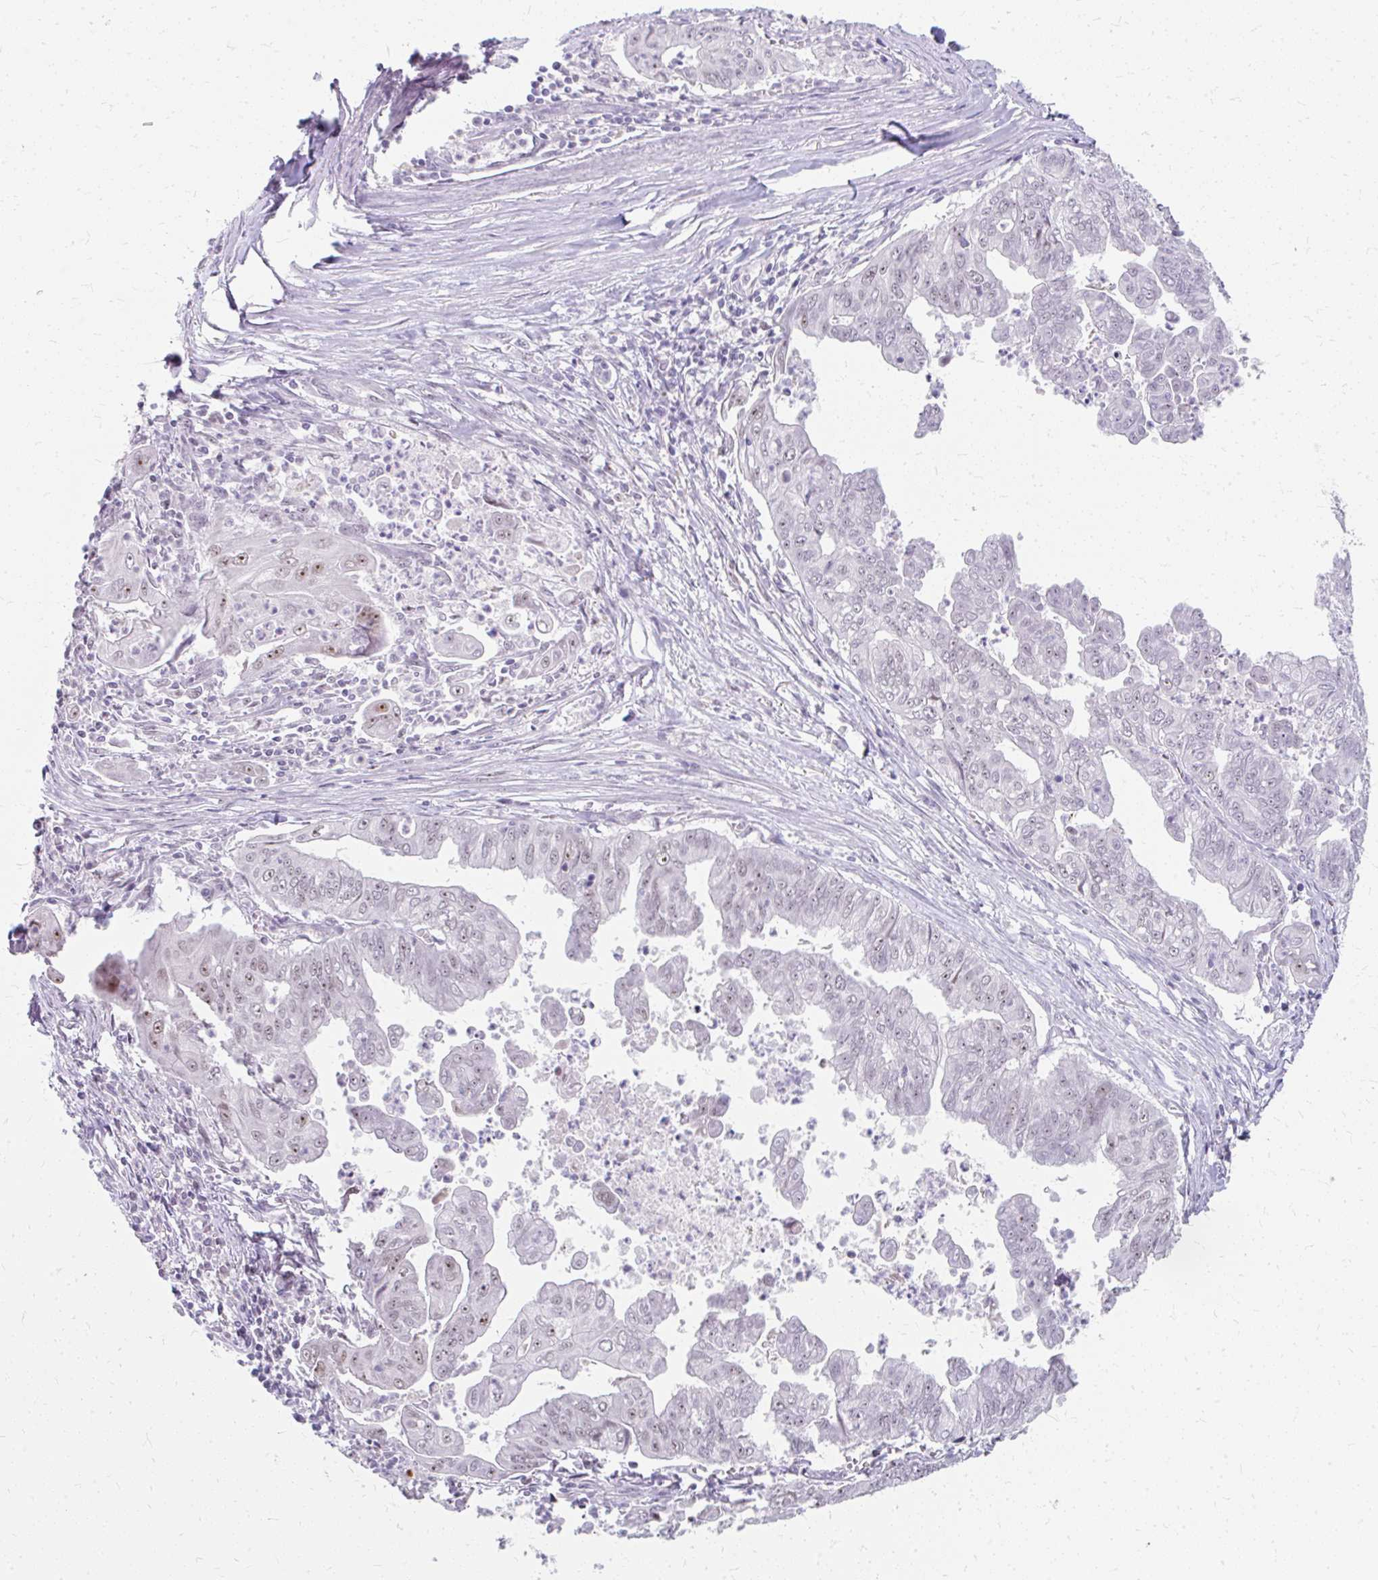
{"staining": {"intensity": "moderate", "quantity": "<25%", "location": "nuclear"}, "tissue": "stomach cancer", "cell_type": "Tumor cells", "image_type": "cancer", "snomed": [{"axis": "morphology", "description": "Adenocarcinoma, NOS"}, {"axis": "topography", "description": "Stomach, upper"}], "caption": "An IHC photomicrograph of neoplastic tissue is shown. Protein staining in brown shows moderate nuclear positivity in stomach adenocarcinoma within tumor cells. (brown staining indicates protein expression, while blue staining denotes nuclei).", "gene": "GTF2H1", "patient": {"sex": "male", "age": 80}}